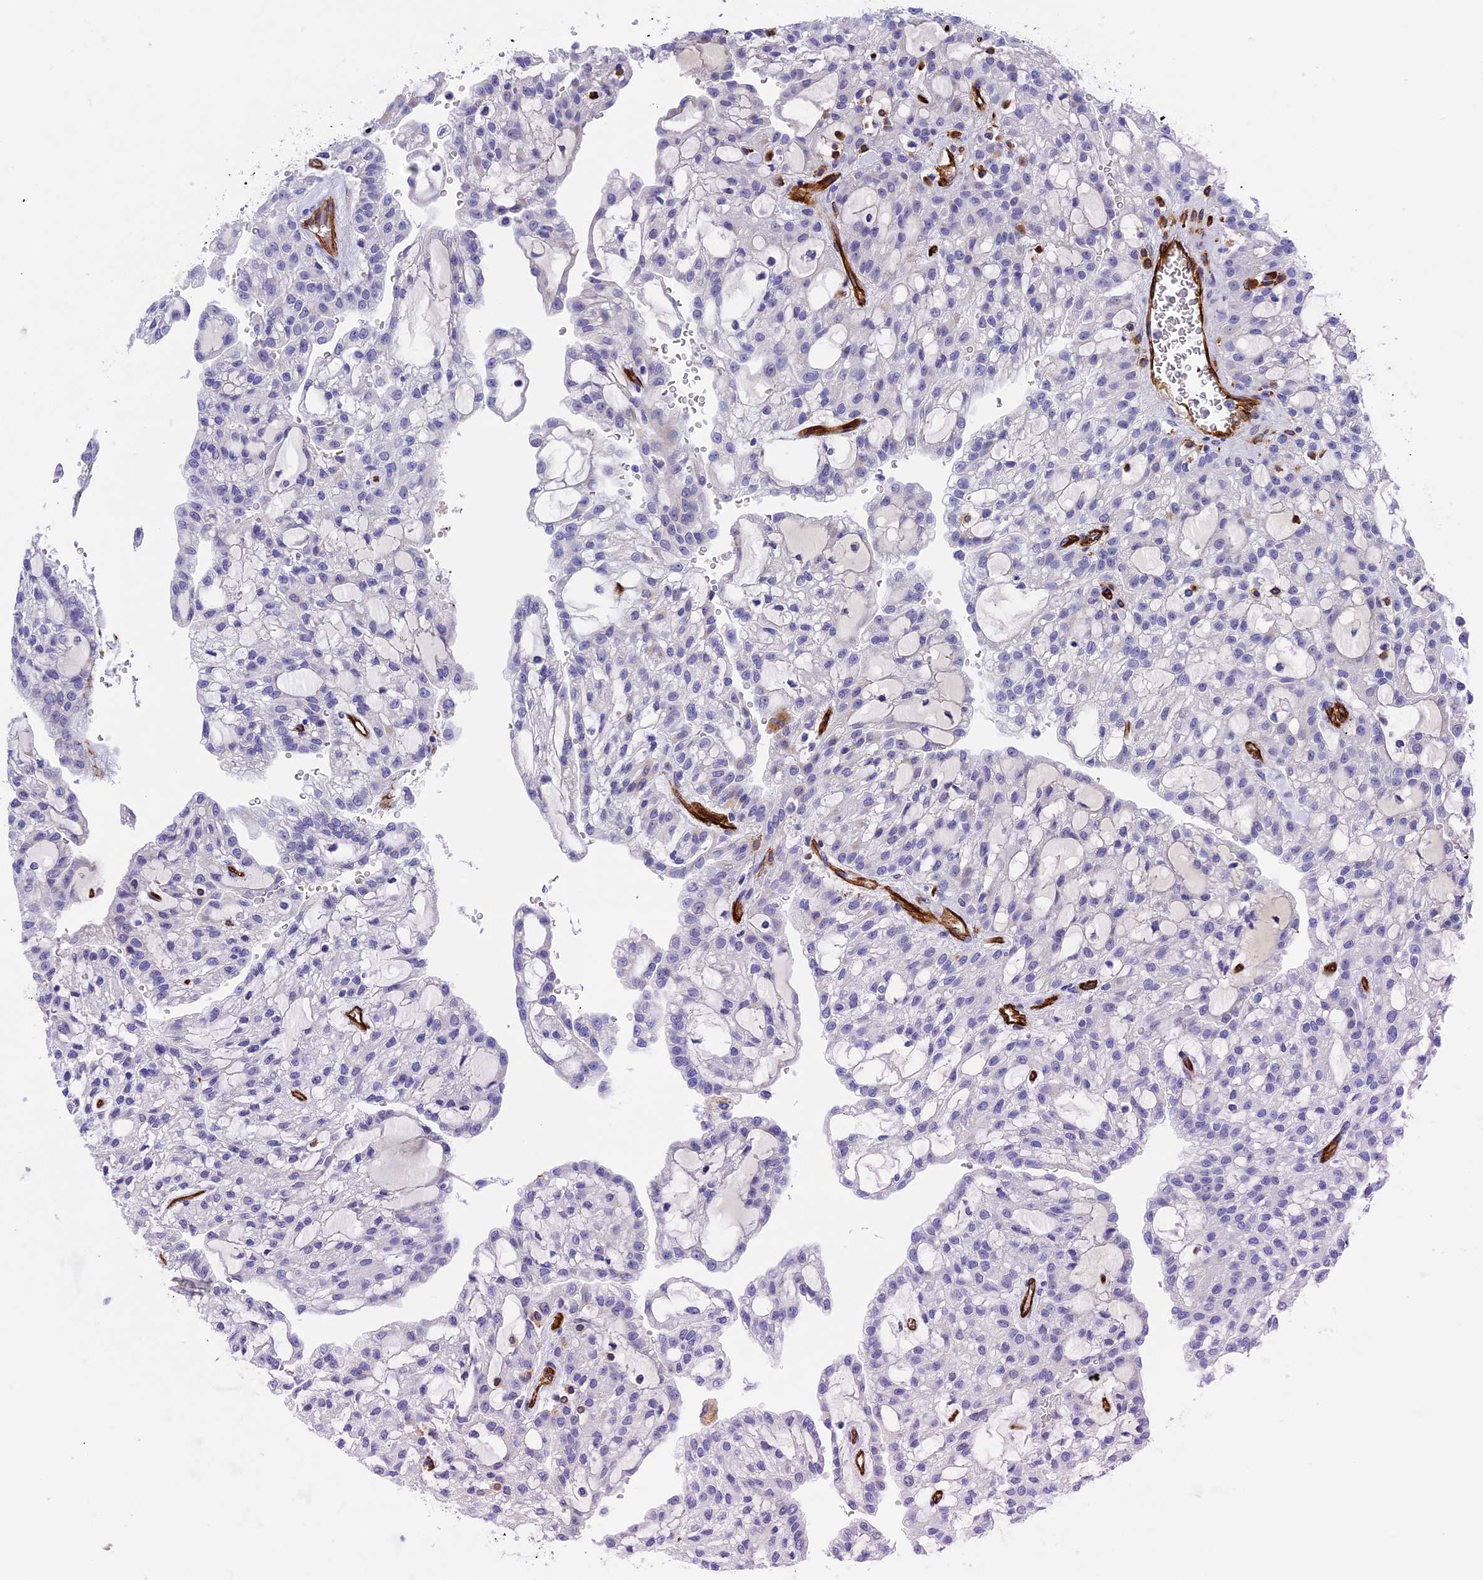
{"staining": {"intensity": "negative", "quantity": "none", "location": "none"}, "tissue": "renal cancer", "cell_type": "Tumor cells", "image_type": "cancer", "snomed": [{"axis": "morphology", "description": "Adenocarcinoma, NOS"}, {"axis": "topography", "description": "Kidney"}], "caption": "IHC of renal cancer (adenocarcinoma) displays no positivity in tumor cells.", "gene": "INSYN1", "patient": {"sex": "male", "age": 63}}